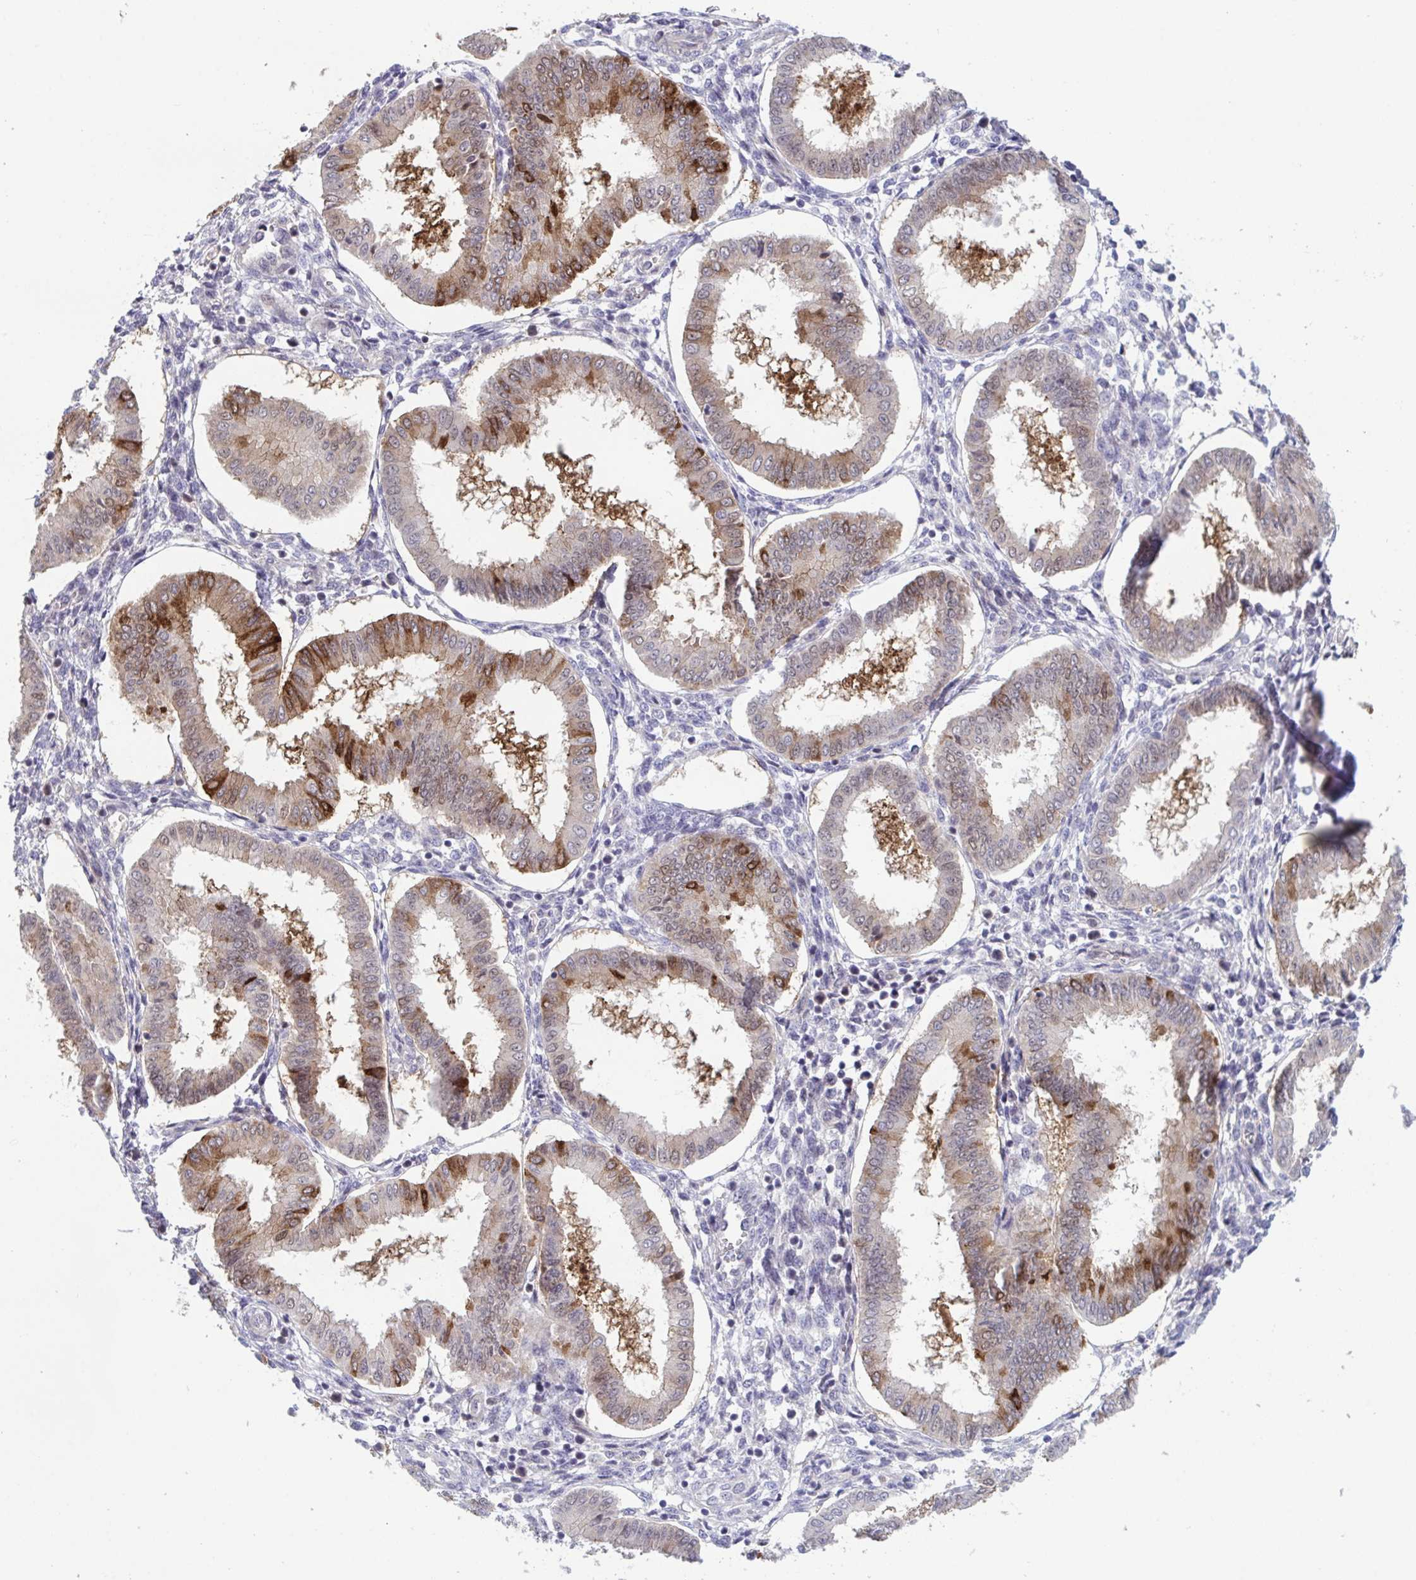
{"staining": {"intensity": "negative", "quantity": "none", "location": "none"}, "tissue": "endometrium", "cell_type": "Cells in endometrial stroma", "image_type": "normal", "snomed": [{"axis": "morphology", "description": "Normal tissue, NOS"}, {"axis": "topography", "description": "Endometrium"}], "caption": "The photomicrograph exhibits no staining of cells in endometrial stroma in benign endometrium. (DAB immunohistochemistry, high magnification).", "gene": "RIOK1", "patient": {"sex": "female", "age": 24}}